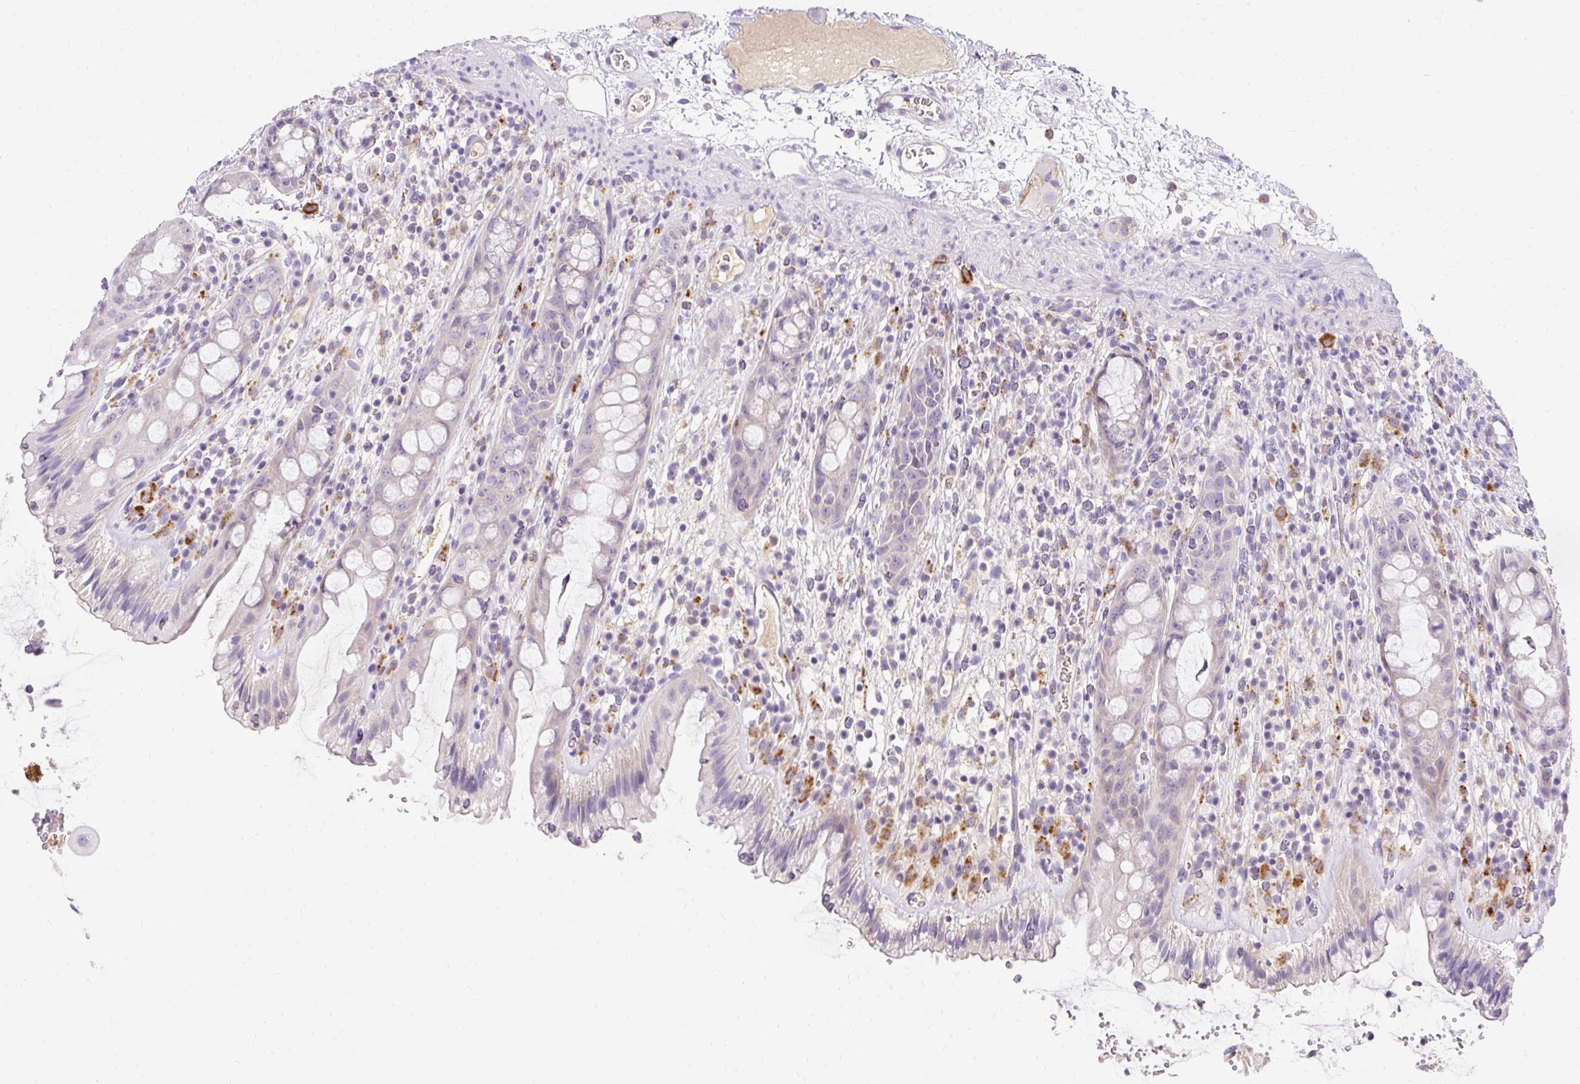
{"staining": {"intensity": "negative", "quantity": "none", "location": "none"}, "tissue": "rectum", "cell_type": "Glandular cells", "image_type": "normal", "snomed": [{"axis": "morphology", "description": "Normal tissue, NOS"}, {"axis": "topography", "description": "Rectum"}], "caption": "Glandular cells show no significant staining in normal rectum. (DAB immunohistochemistry (IHC) visualized using brightfield microscopy, high magnification).", "gene": "TMEM150C", "patient": {"sex": "female", "age": 57}}